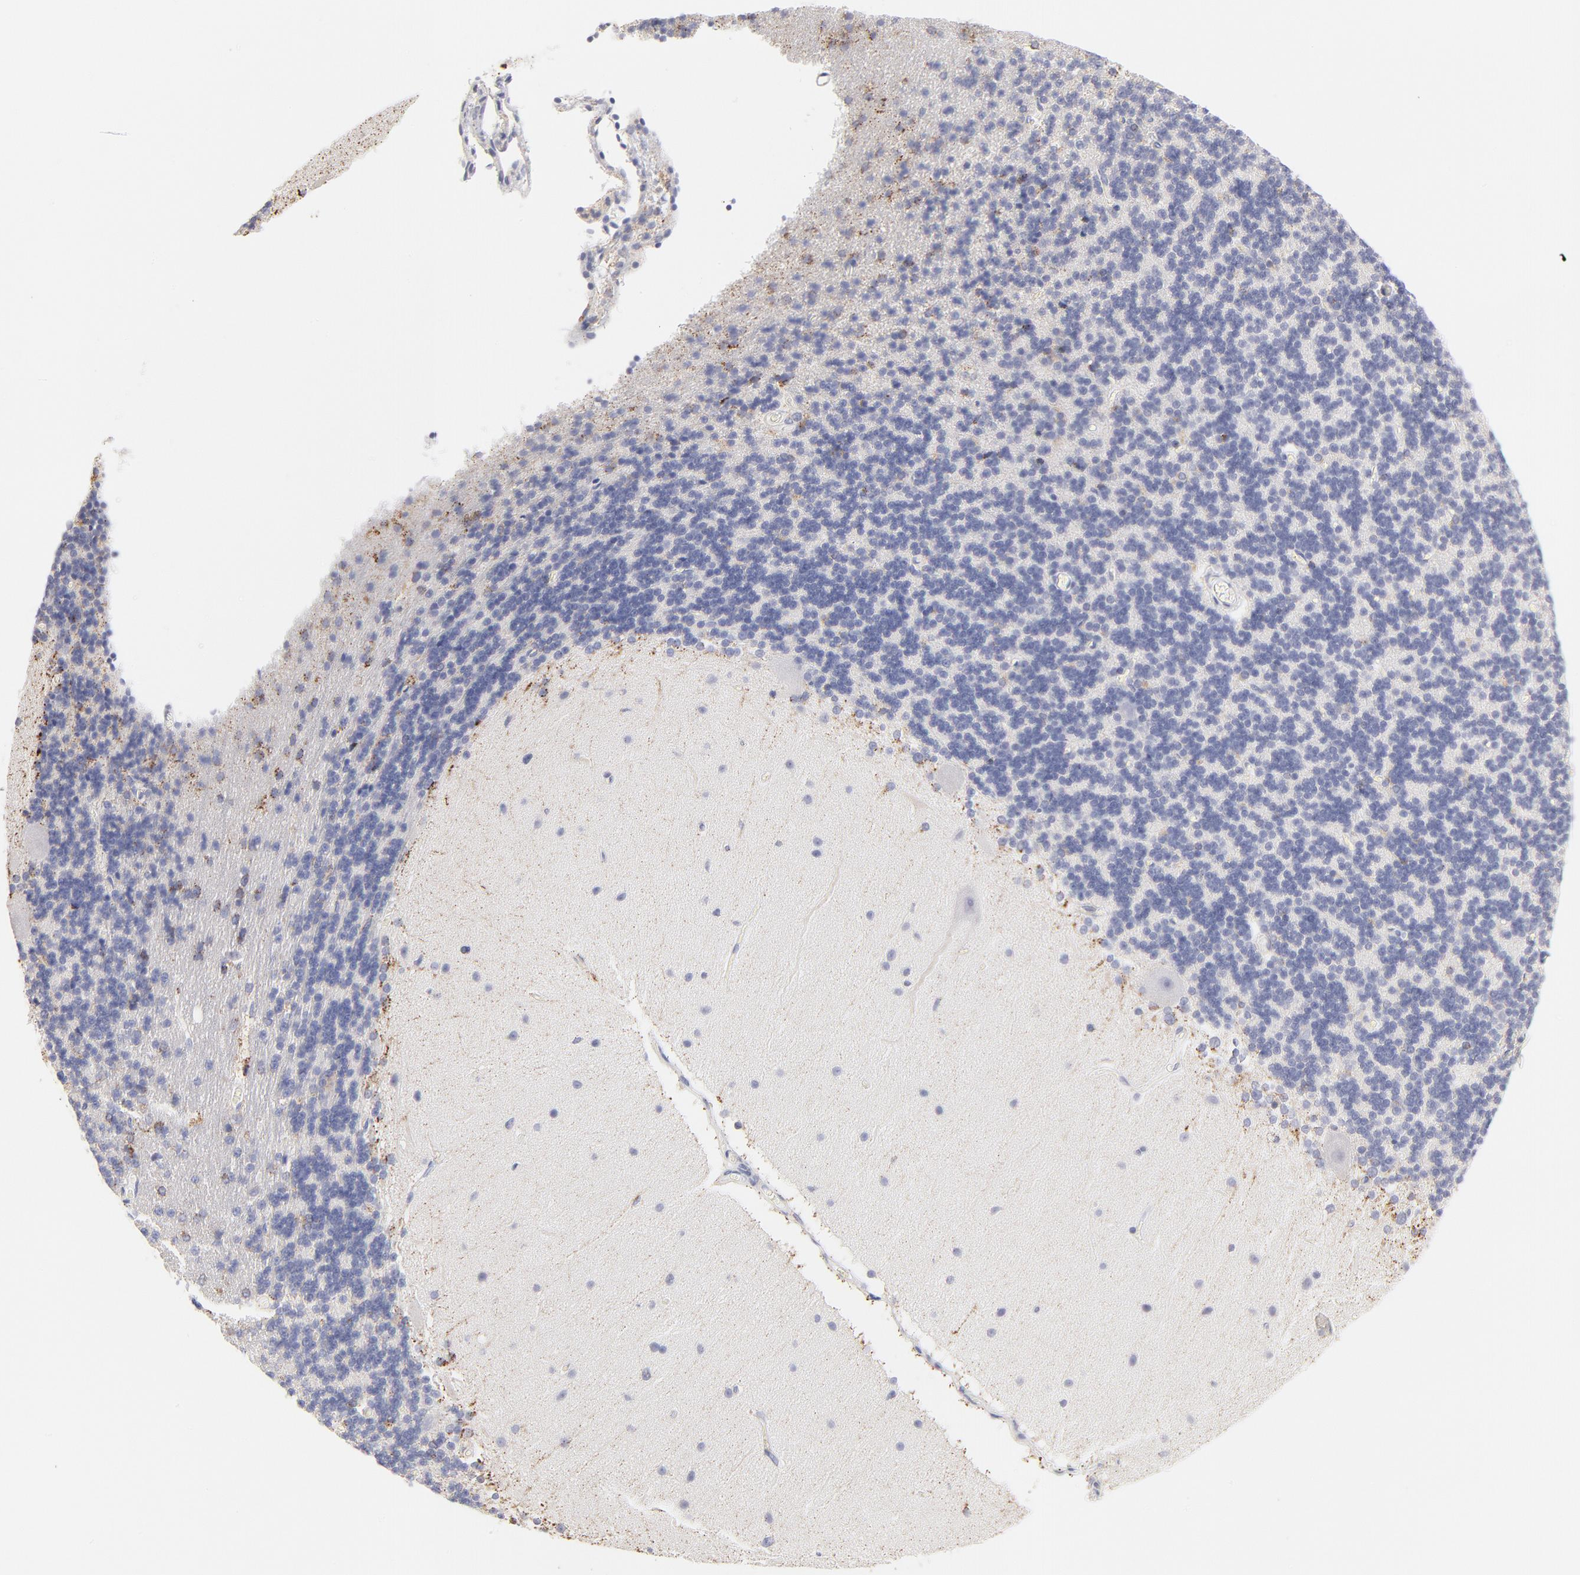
{"staining": {"intensity": "negative", "quantity": "none", "location": "none"}, "tissue": "cerebellum", "cell_type": "Cells in granular layer", "image_type": "normal", "snomed": [{"axis": "morphology", "description": "Normal tissue, NOS"}, {"axis": "topography", "description": "Cerebellum"}], "caption": "Human cerebellum stained for a protein using immunohistochemistry displays no expression in cells in granular layer.", "gene": "TST", "patient": {"sex": "female", "age": 54}}